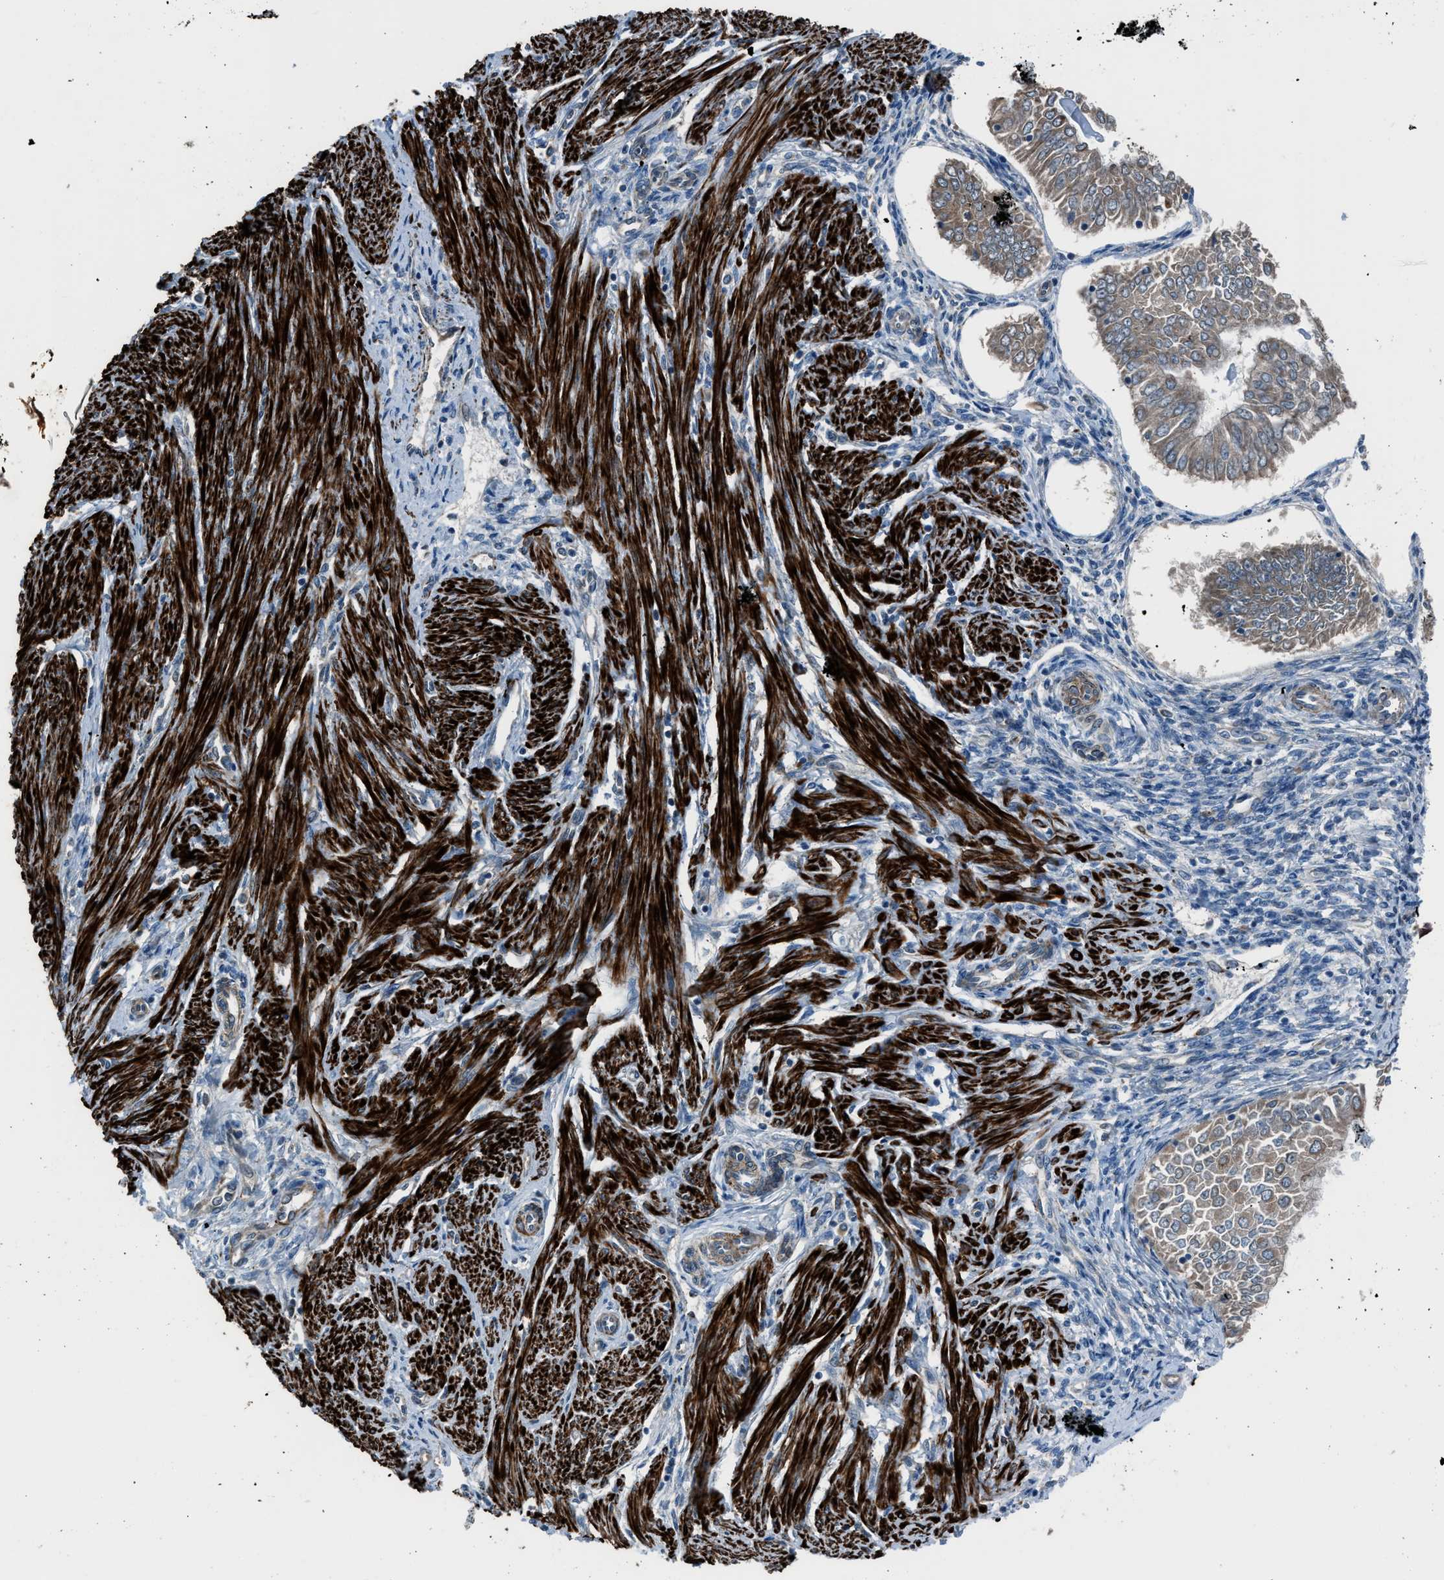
{"staining": {"intensity": "weak", "quantity": "25%-75%", "location": "cytoplasmic/membranous"}, "tissue": "endometrial cancer", "cell_type": "Tumor cells", "image_type": "cancer", "snomed": [{"axis": "morphology", "description": "Adenocarcinoma, NOS"}, {"axis": "topography", "description": "Endometrium"}], "caption": "The immunohistochemical stain labels weak cytoplasmic/membranous staining in tumor cells of endometrial cancer (adenocarcinoma) tissue. (DAB IHC with brightfield microscopy, high magnification).", "gene": "LMBR1", "patient": {"sex": "female", "age": 53}}